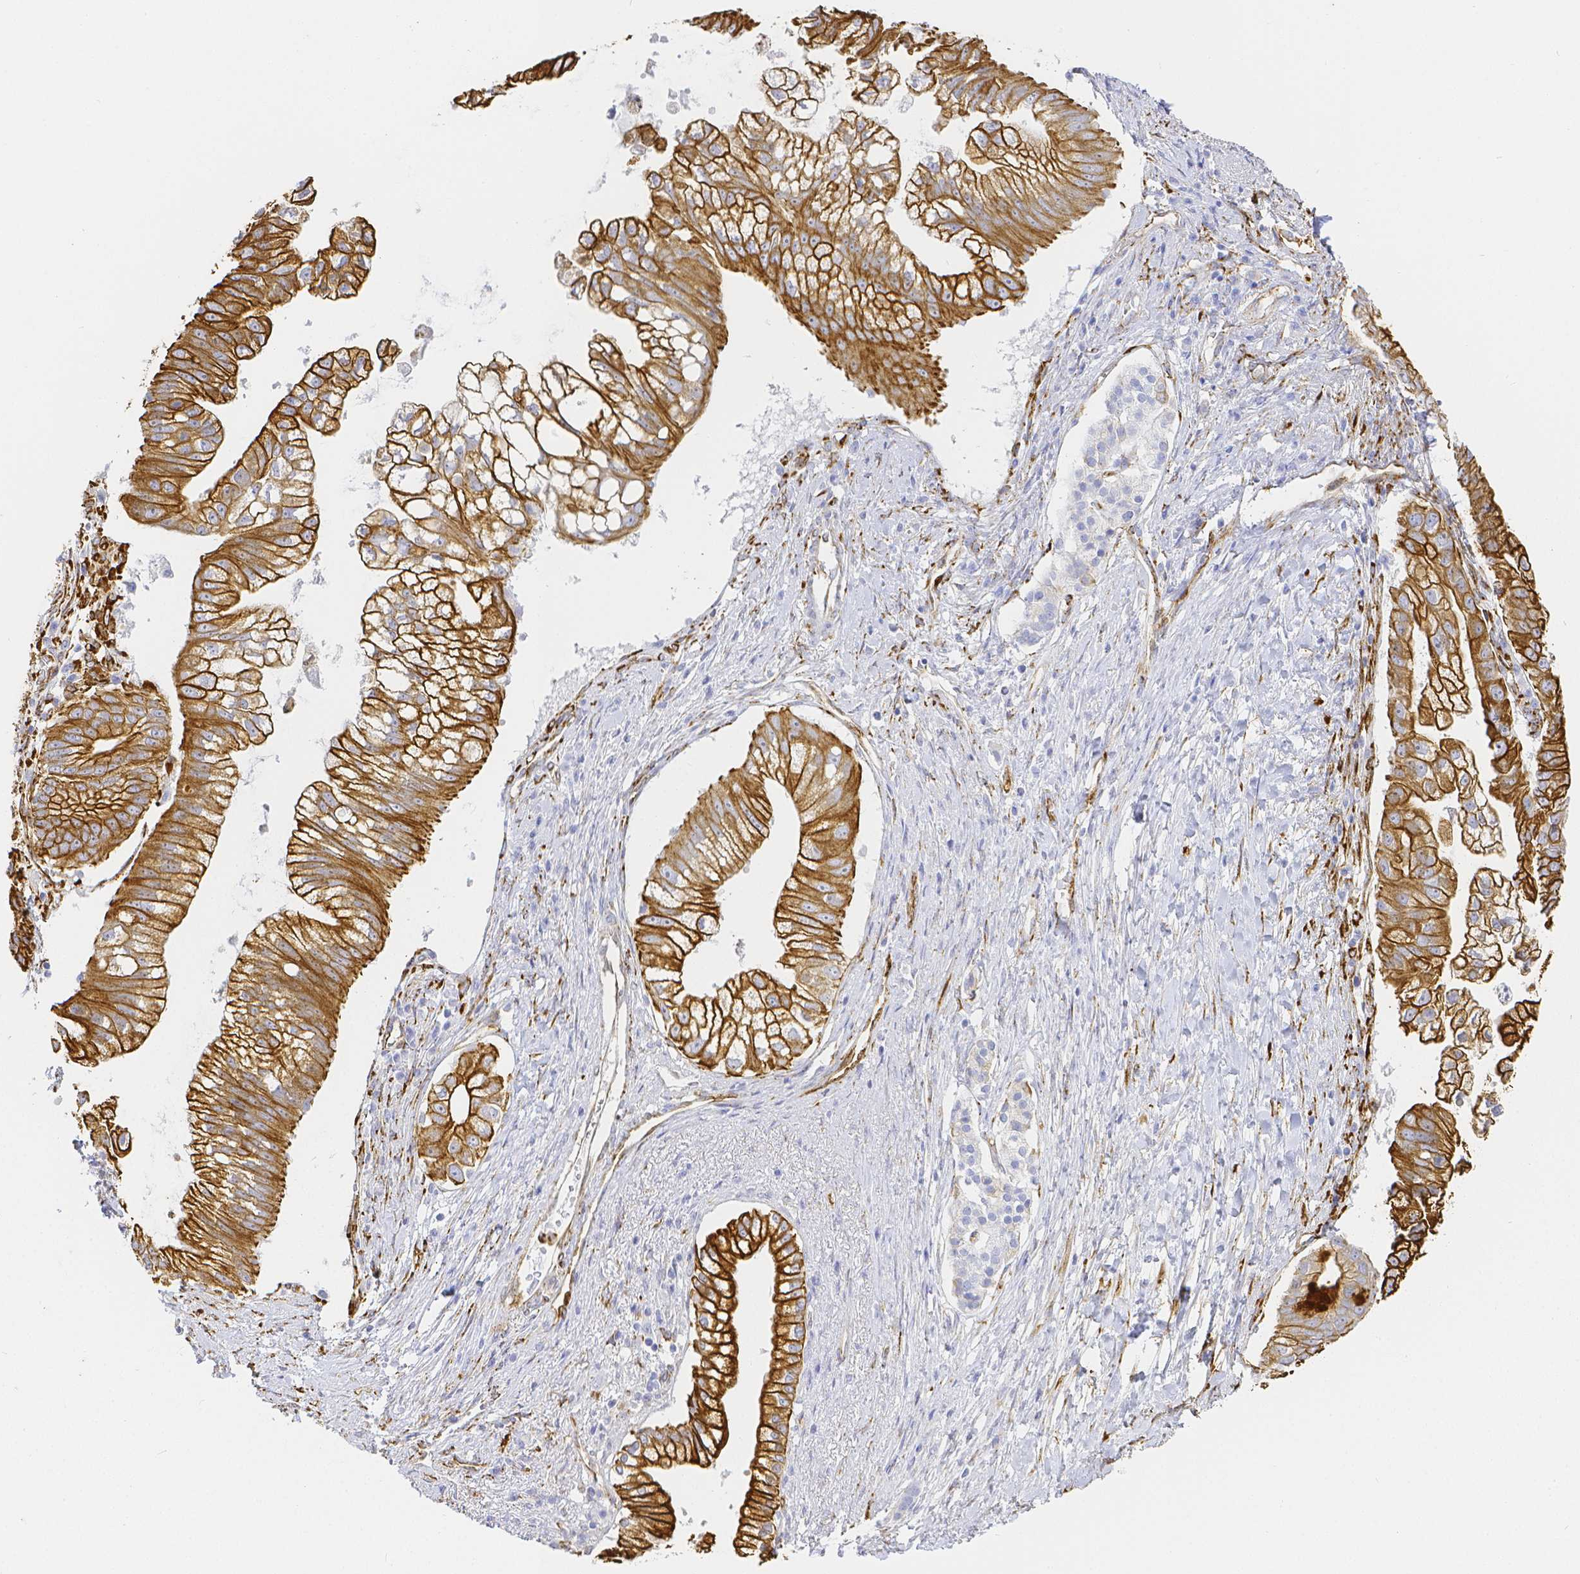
{"staining": {"intensity": "strong", "quantity": ">75%", "location": "cytoplasmic/membranous"}, "tissue": "pancreatic cancer", "cell_type": "Tumor cells", "image_type": "cancer", "snomed": [{"axis": "morphology", "description": "Adenocarcinoma, NOS"}, {"axis": "topography", "description": "Pancreas"}], "caption": "Protein expression analysis of human pancreatic cancer (adenocarcinoma) reveals strong cytoplasmic/membranous staining in about >75% of tumor cells. (Brightfield microscopy of DAB IHC at high magnification).", "gene": "SMURF1", "patient": {"sex": "male", "age": 70}}